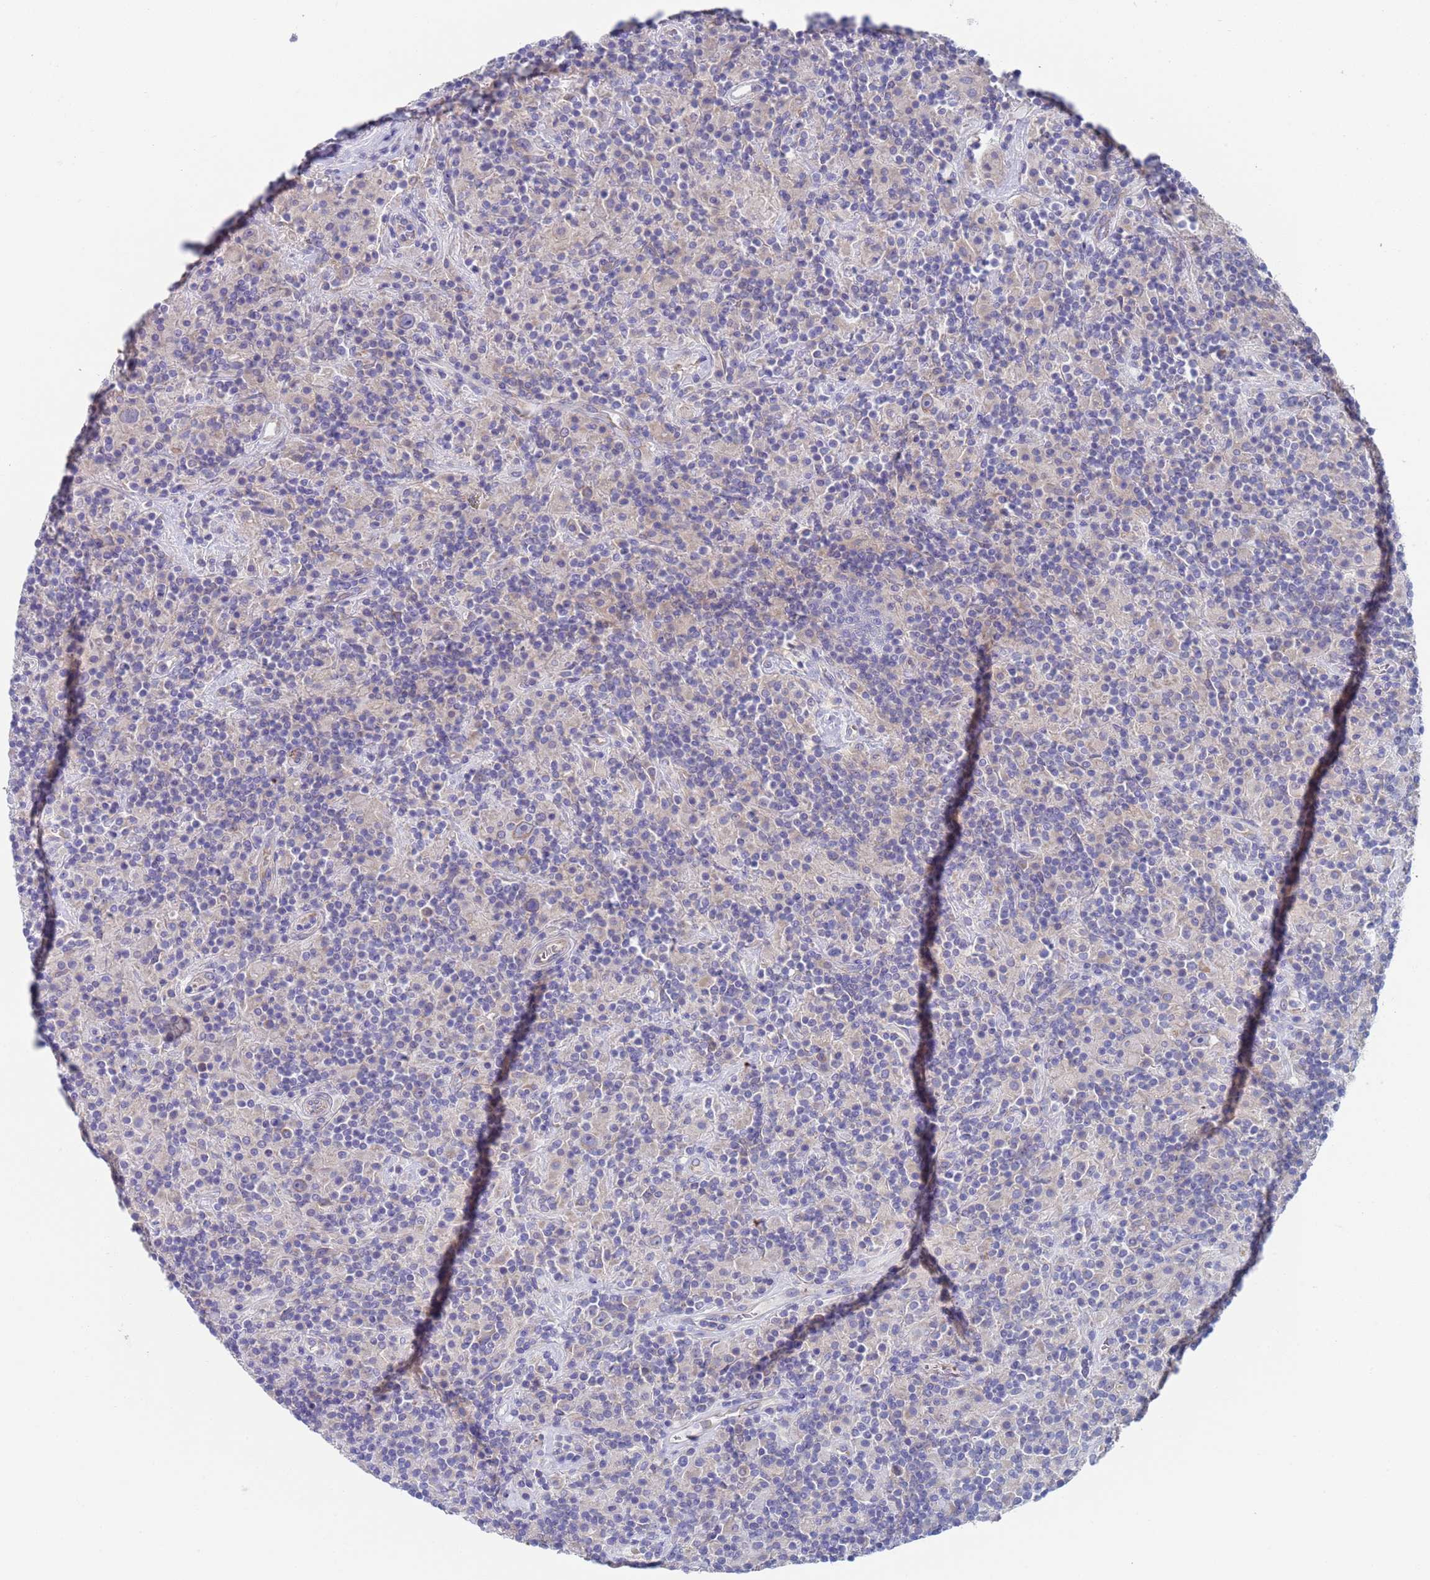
{"staining": {"intensity": "negative", "quantity": "none", "location": "none"}, "tissue": "lymphoma", "cell_type": "Tumor cells", "image_type": "cancer", "snomed": [{"axis": "morphology", "description": "Hodgkin's disease, NOS"}, {"axis": "topography", "description": "Lymph node"}], "caption": "High power microscopy image of an immunohistochemistry (IHC) histopathology image of Hodgkin's disease, revealing no significant staining in tumor cells.", "gene": "PET117", "patient": {"sex": "male", "age": 70}}